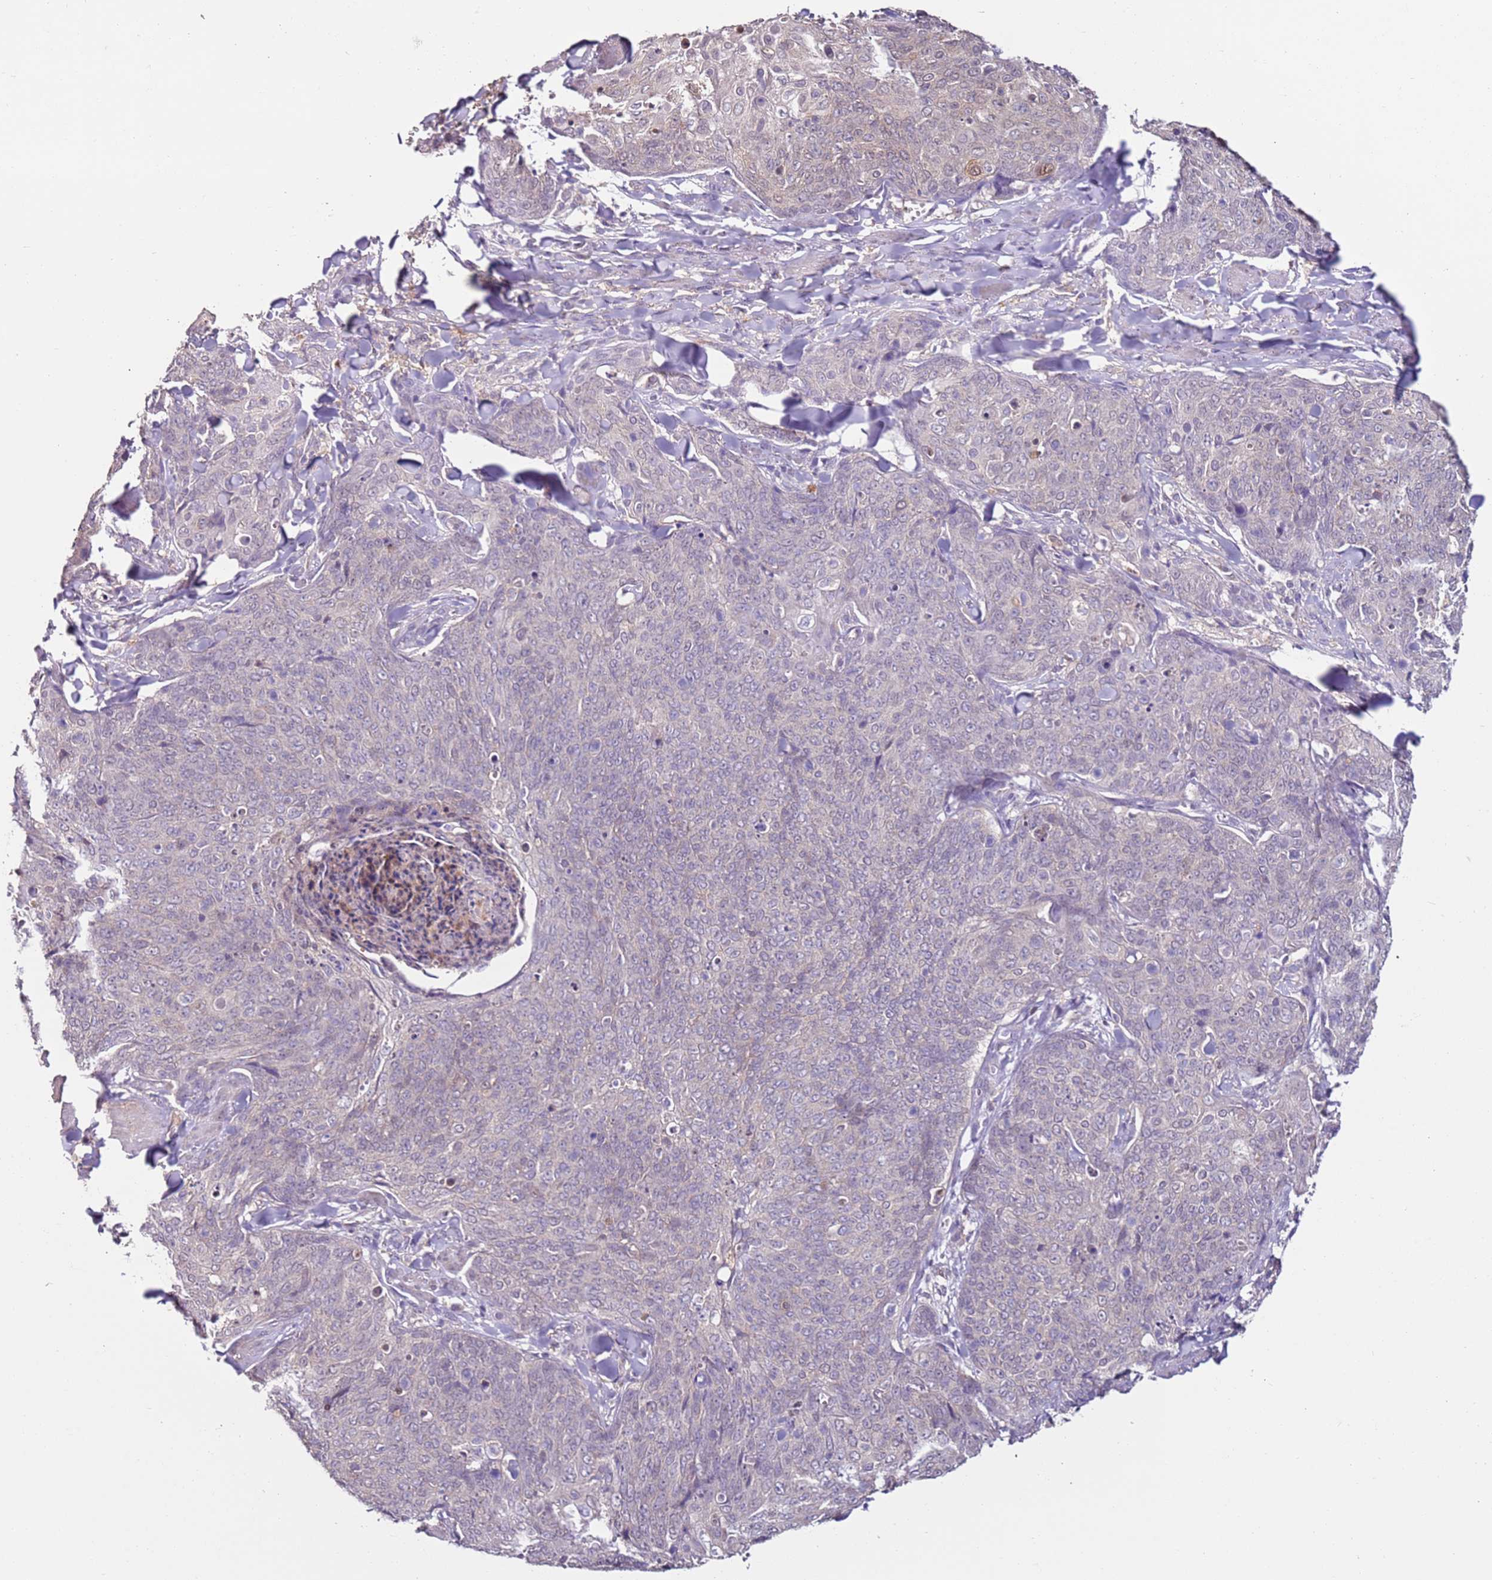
{"staining": {"intensity": "negative", "quantity": "none", "location": "none"}, "tissue": "skin cancer", "cell_type": "Tumor cells", "image_type": "cancer", "snomed": [{"axis": "morphology", "description": "Squamous cell carcinoma, NOS"}, {"axis": "topography", "description": "Skin"}, {"axis": "topography", "description": "Vulva"}], "caption": "Protein analysis of skin squamous cell carcinoma shows no significant positivity in tumor cells. The staining was performed using DAB to visualize the protein expression in brown, while the nuclei were stained in blue with hematoxylin (Magnification: 20x).", "gene": "MDH1", "patient": {"sex": "female", "age": 85}}